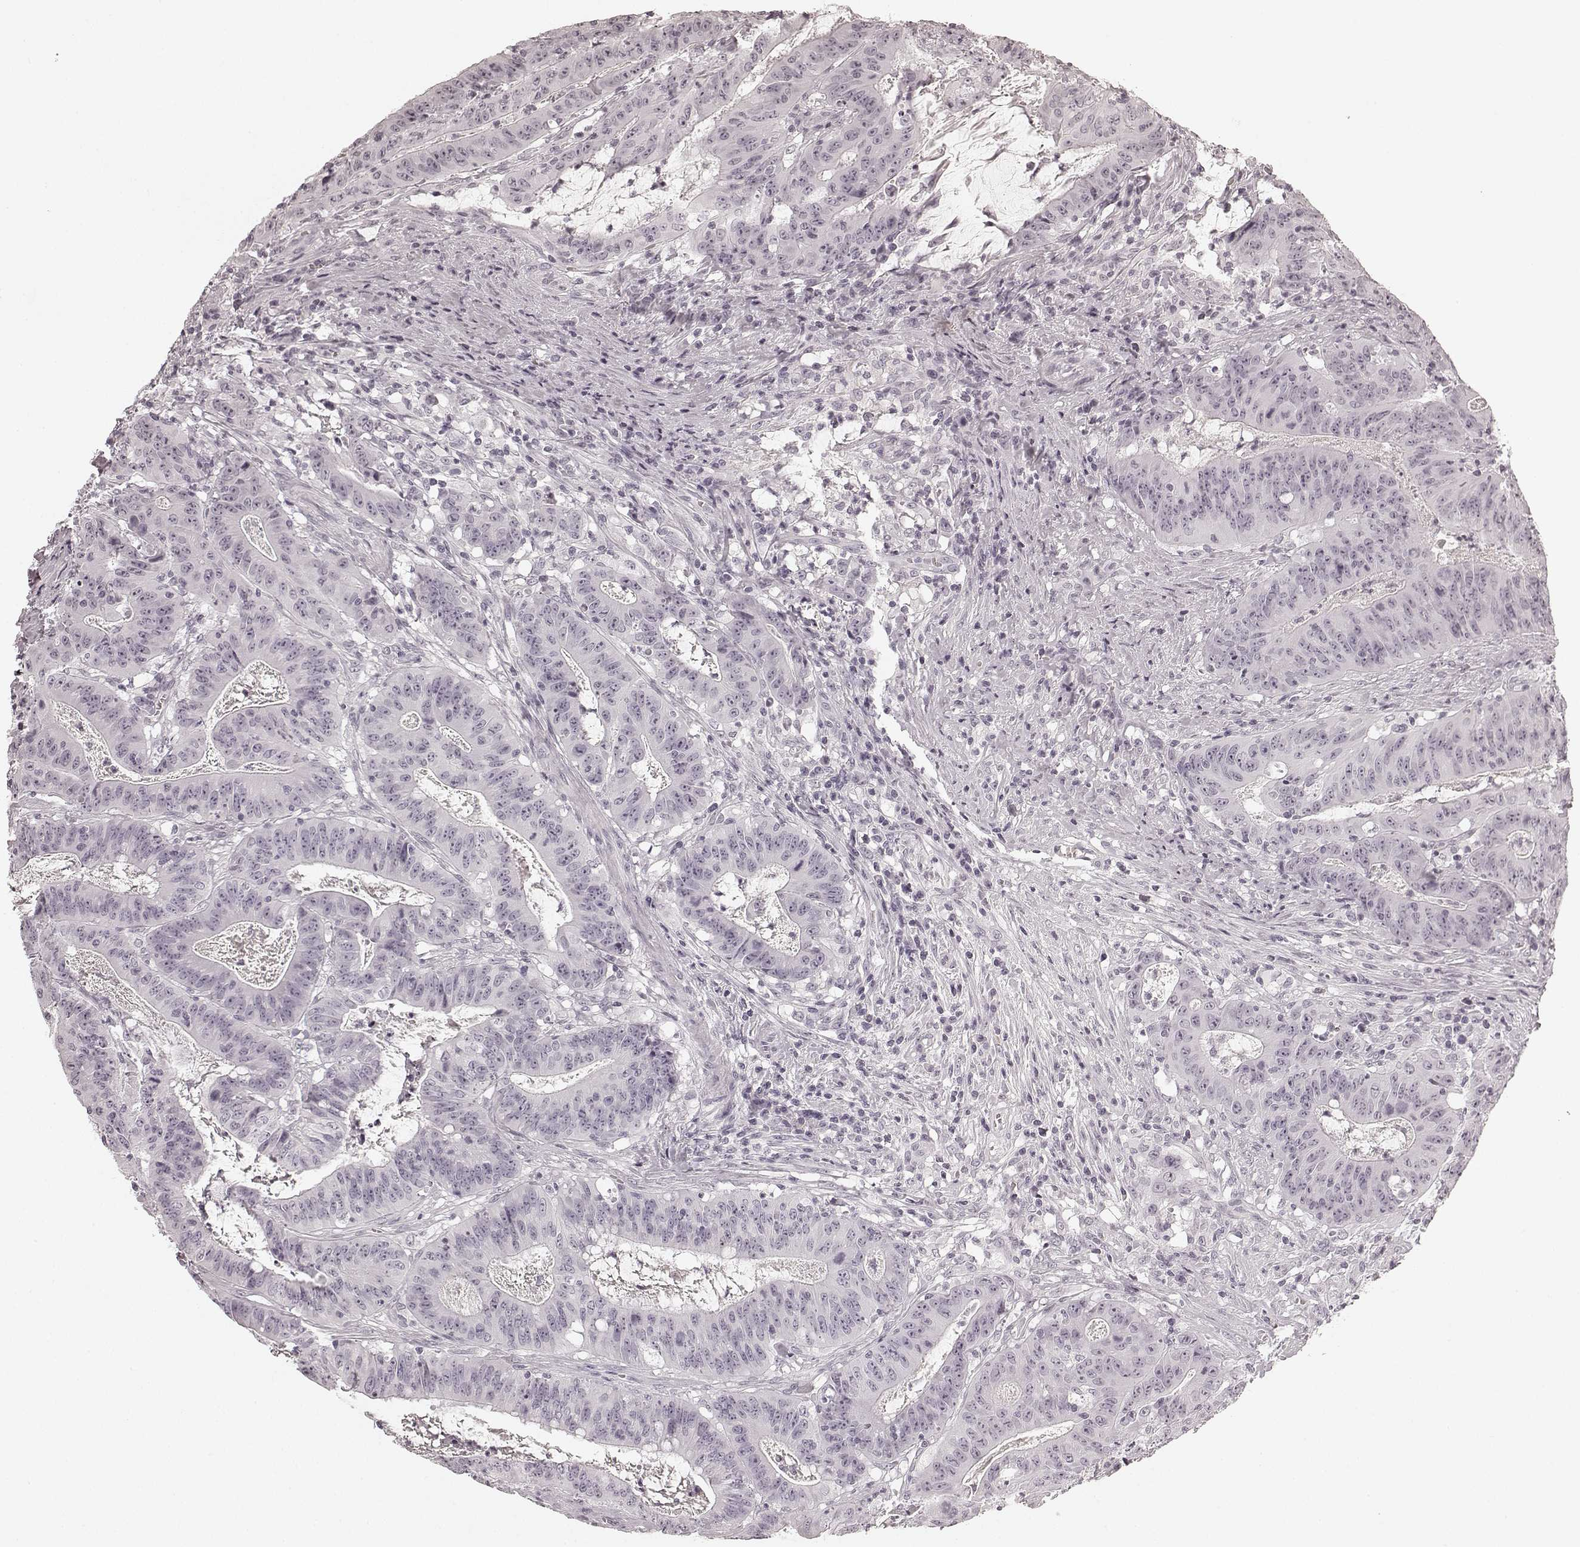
{"staining": {"intensity": "negative", "quantity": "none", "location": "none"}, "tissue": "colorectal cancer", "cell_type": "Tumor cells", "image_type": "cancer", "snomed": [{"axis": "morphology", "description": "Adenocarcinoma, NOS"}, {"axis": "topography", "description": "Colon"}], "caption": "Tumor cells are negative for protein expression in human adenocarcinoma (colorectal).", "gene": "TMPRSS15", "patient": {"sex": "male", "age": 33}}